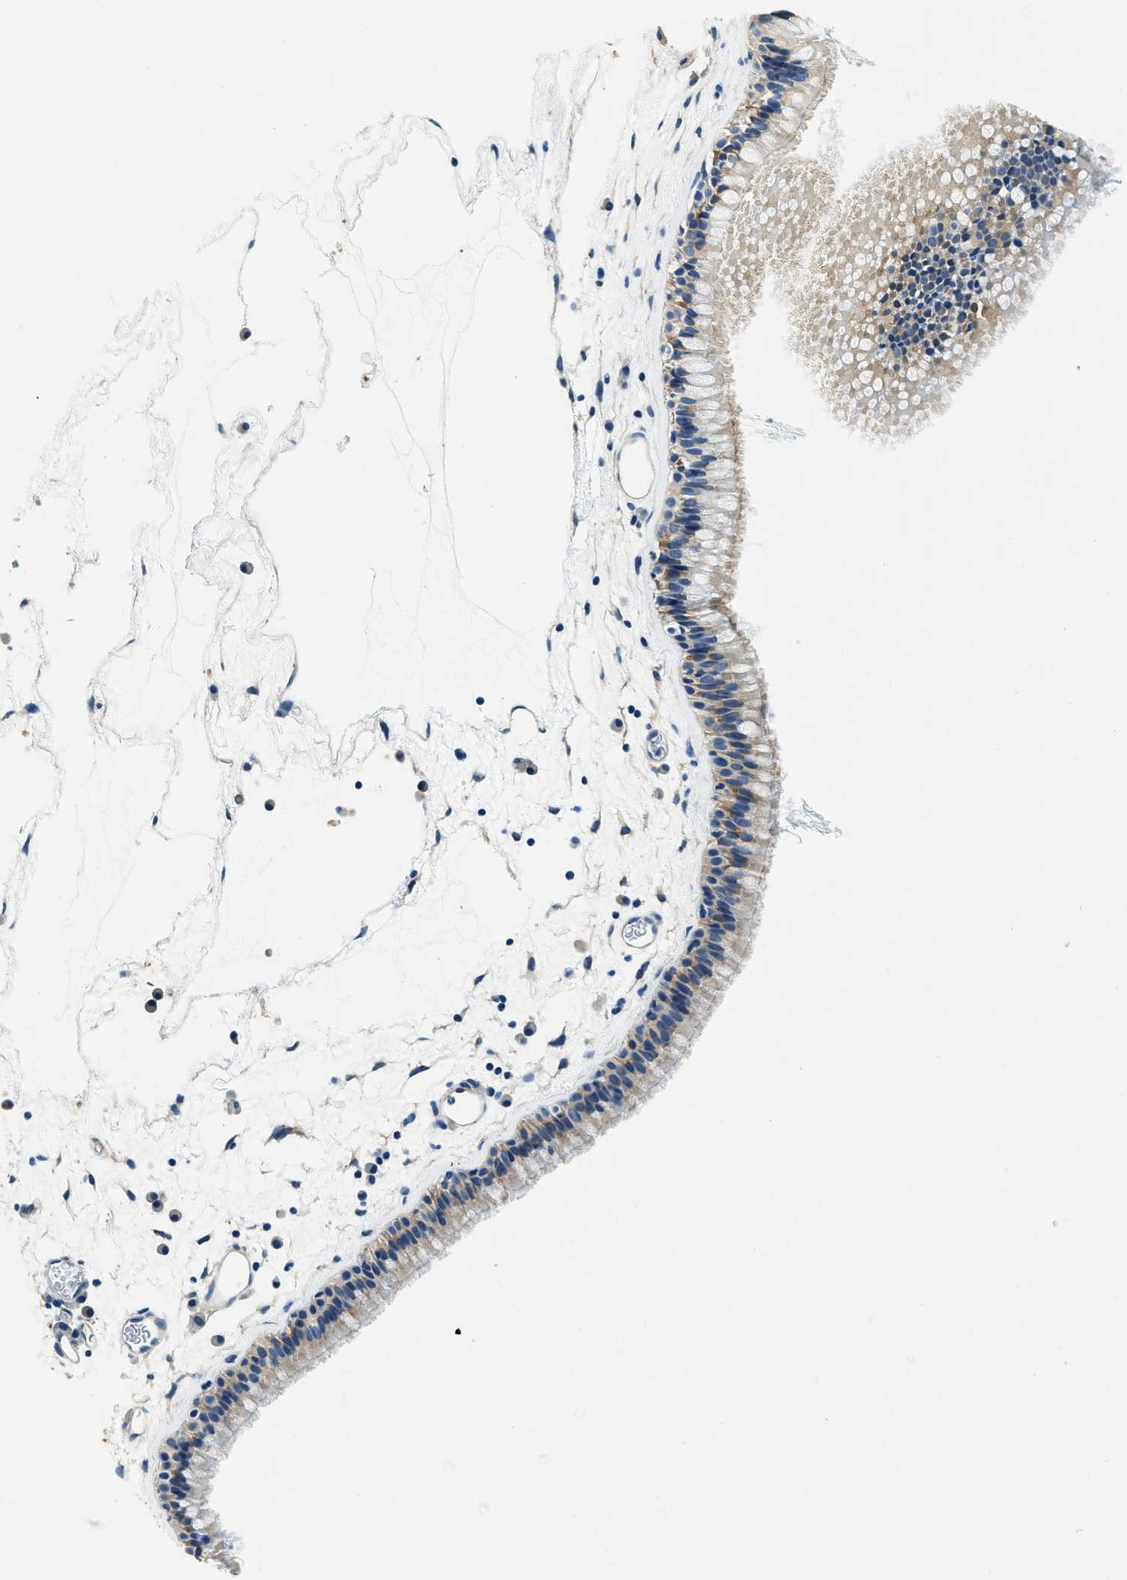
{"staining": {"intensity": "moderate", "quantity": "25%-75%", "location": "cytoplasmic/membranous"}, "tissue": "nasopharynx", "cell_type": "Respiratory epithelial cells", "image_type": "normal", "snomed": [{"axis": "morphology", "description": "Normal tissue, NOS"}, {"axis": "morphology", "description": "Inflammation, NOS"}, {"axis": "topography", "description": "Nasopharynx"}], "caption": "Benign nasopharynx demonstrates moderate cytoplasmic/membranous positivity in about 25%-75% of respiratory epithelial cells.", "gene": "TWF1", "patient": {"sex": "male", "age": 48}}